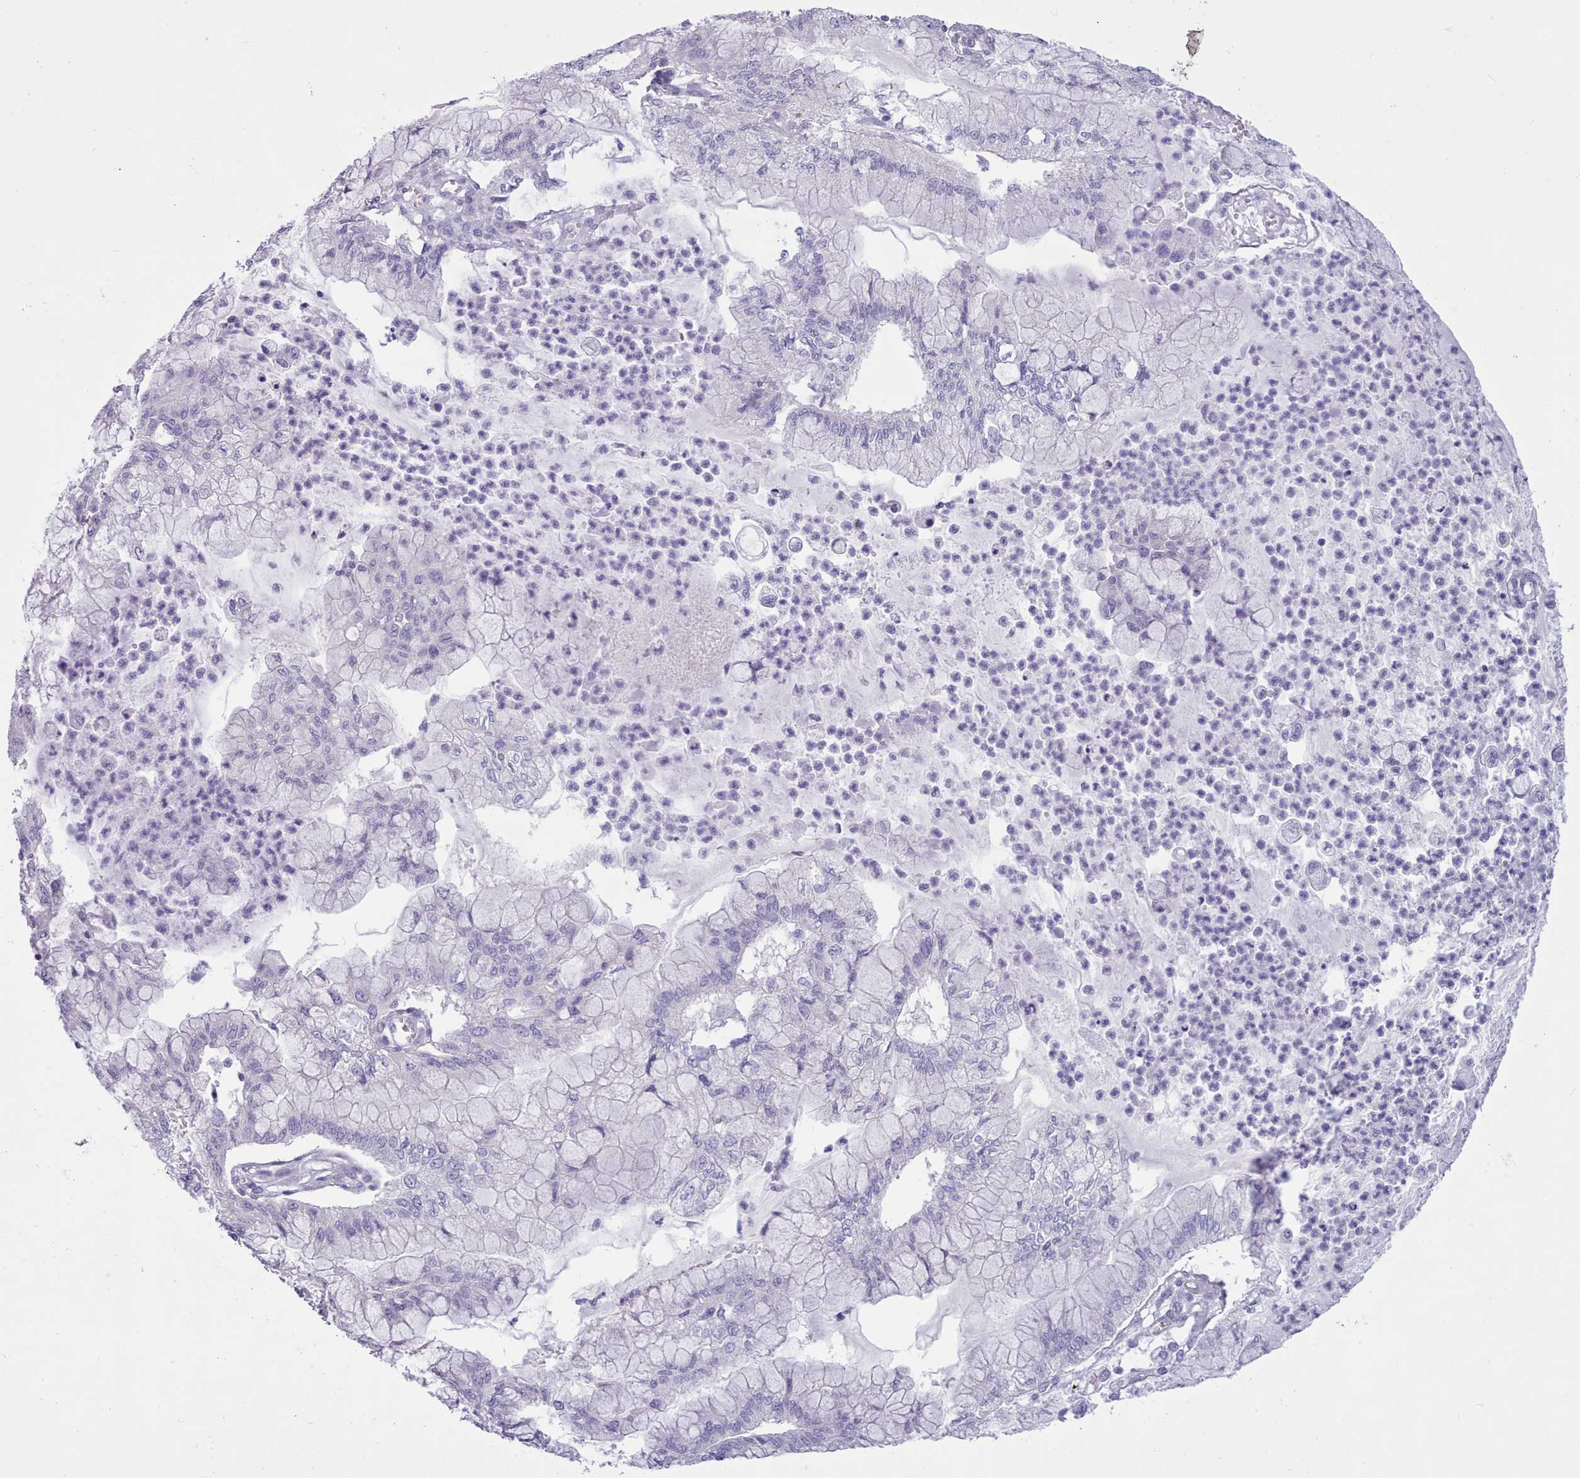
{"staining": {"intensity": "negative", "quantity": "none", "location": "none"}, "tissue": "pancreatic cancer", "cell_type": "Tumor cells", "image_type": "cancer", "snomed": [{"axis": "morphology", "description": "Adenocarcinoma, NOS"}, {"axis": "topography", "description": "Pancreas"}], "caption": "IHC of human pancreatic cancer (adenocarcinoma) reveals no expression in tumor cells.", "gene": "TMEM253", "patient": {"sex": "male", "age": 73}}